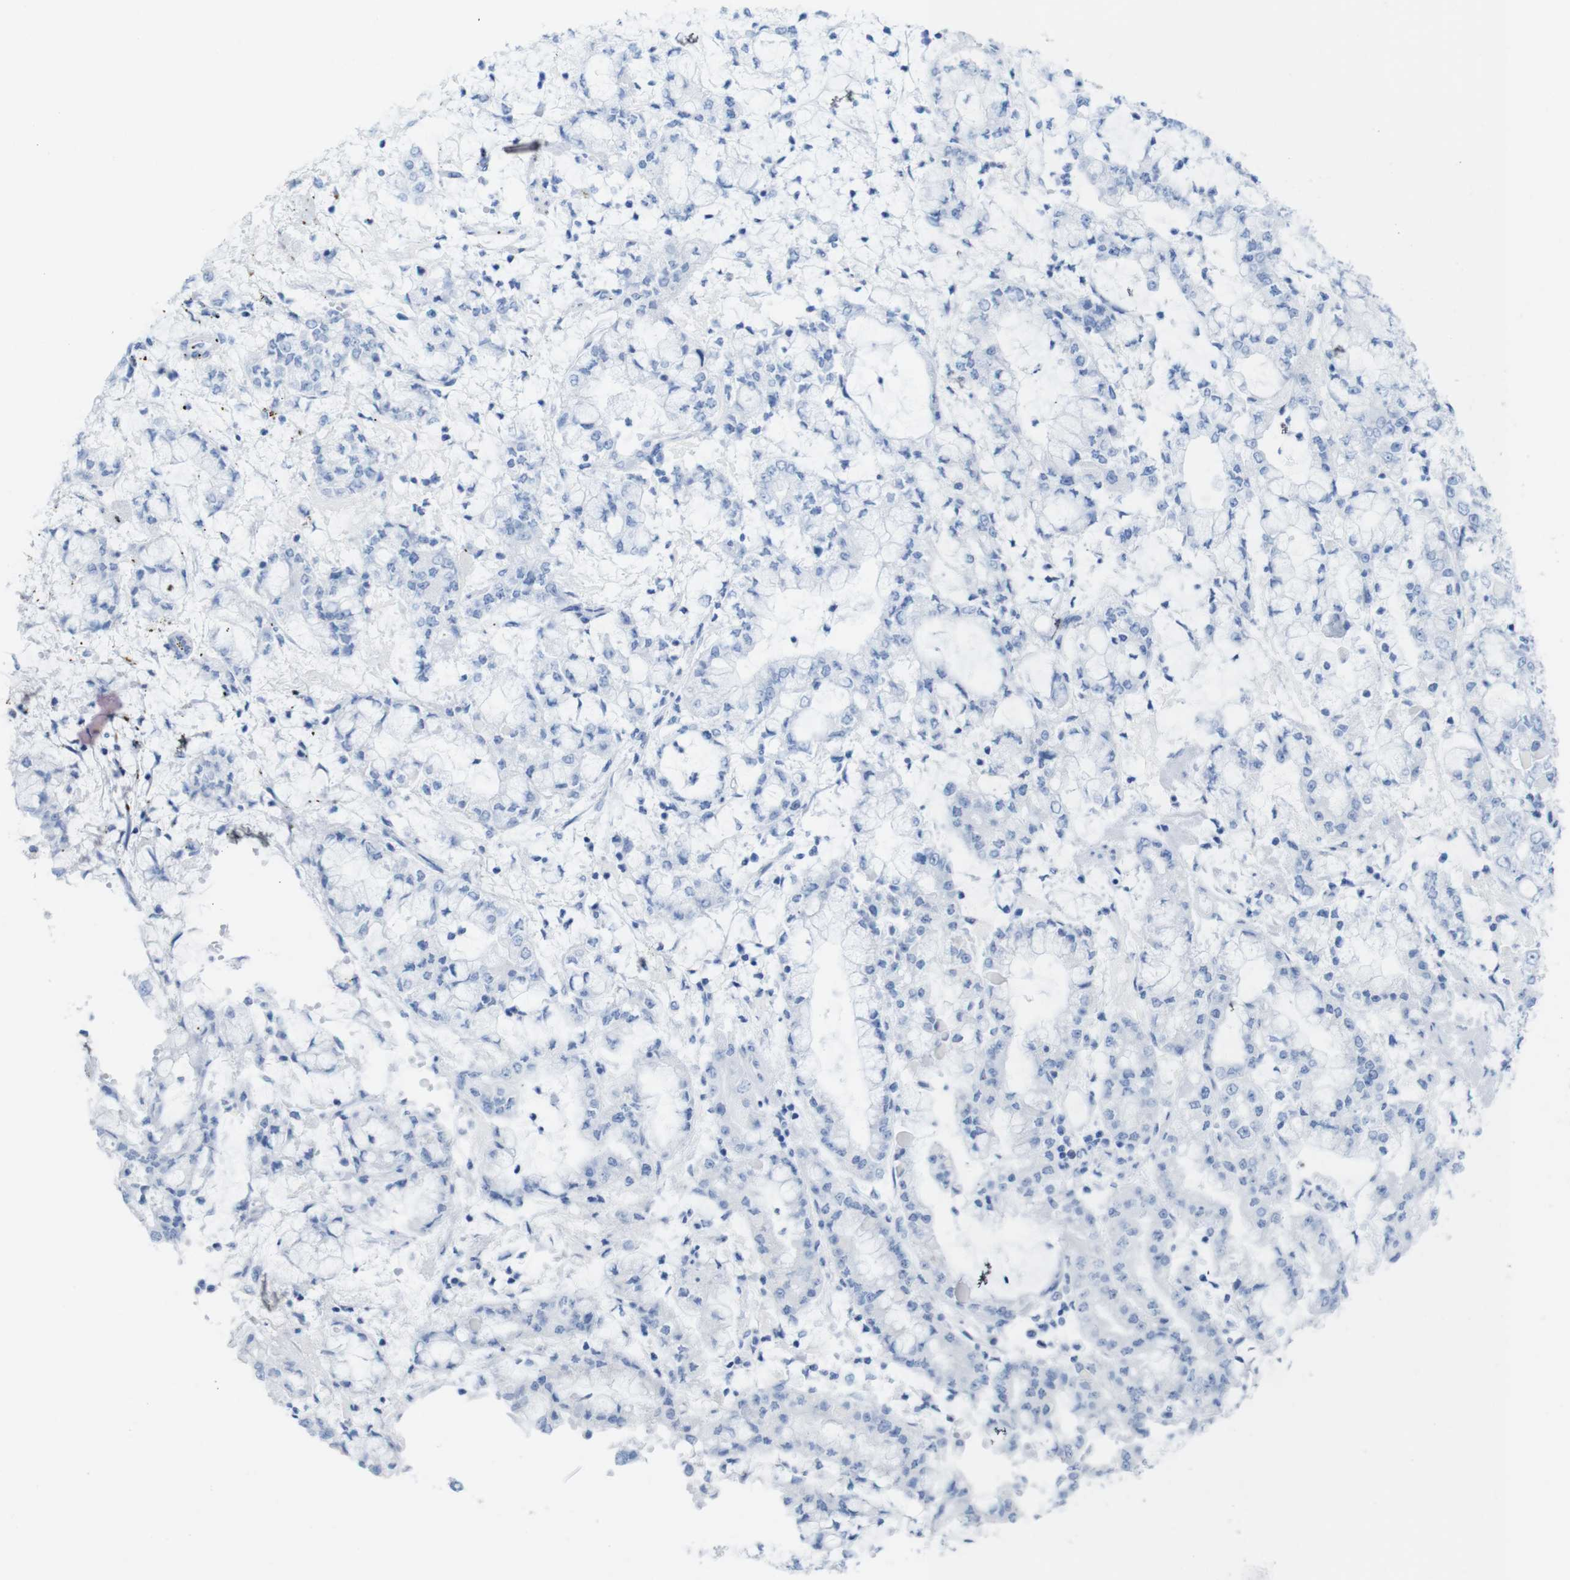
{"staining": {"intensity": "negative", "quantity": "none", "location": "none"}, "tissue": "stomach cancer", "cell_type": "Tumor cells", "image_type": "cancer", "snomed": [{"axis": "morphology", "description": "Adenocarcinoma, NOS"}, {"axis": "topography", "description": "Stomach"}], "caption": "Immunohistochemistry (IHC) of human stomach adenocarcinoma reveals no positivity in tumor cells.", "gene": "MYH7", "patient": {"sex": "male", "age": 76}}